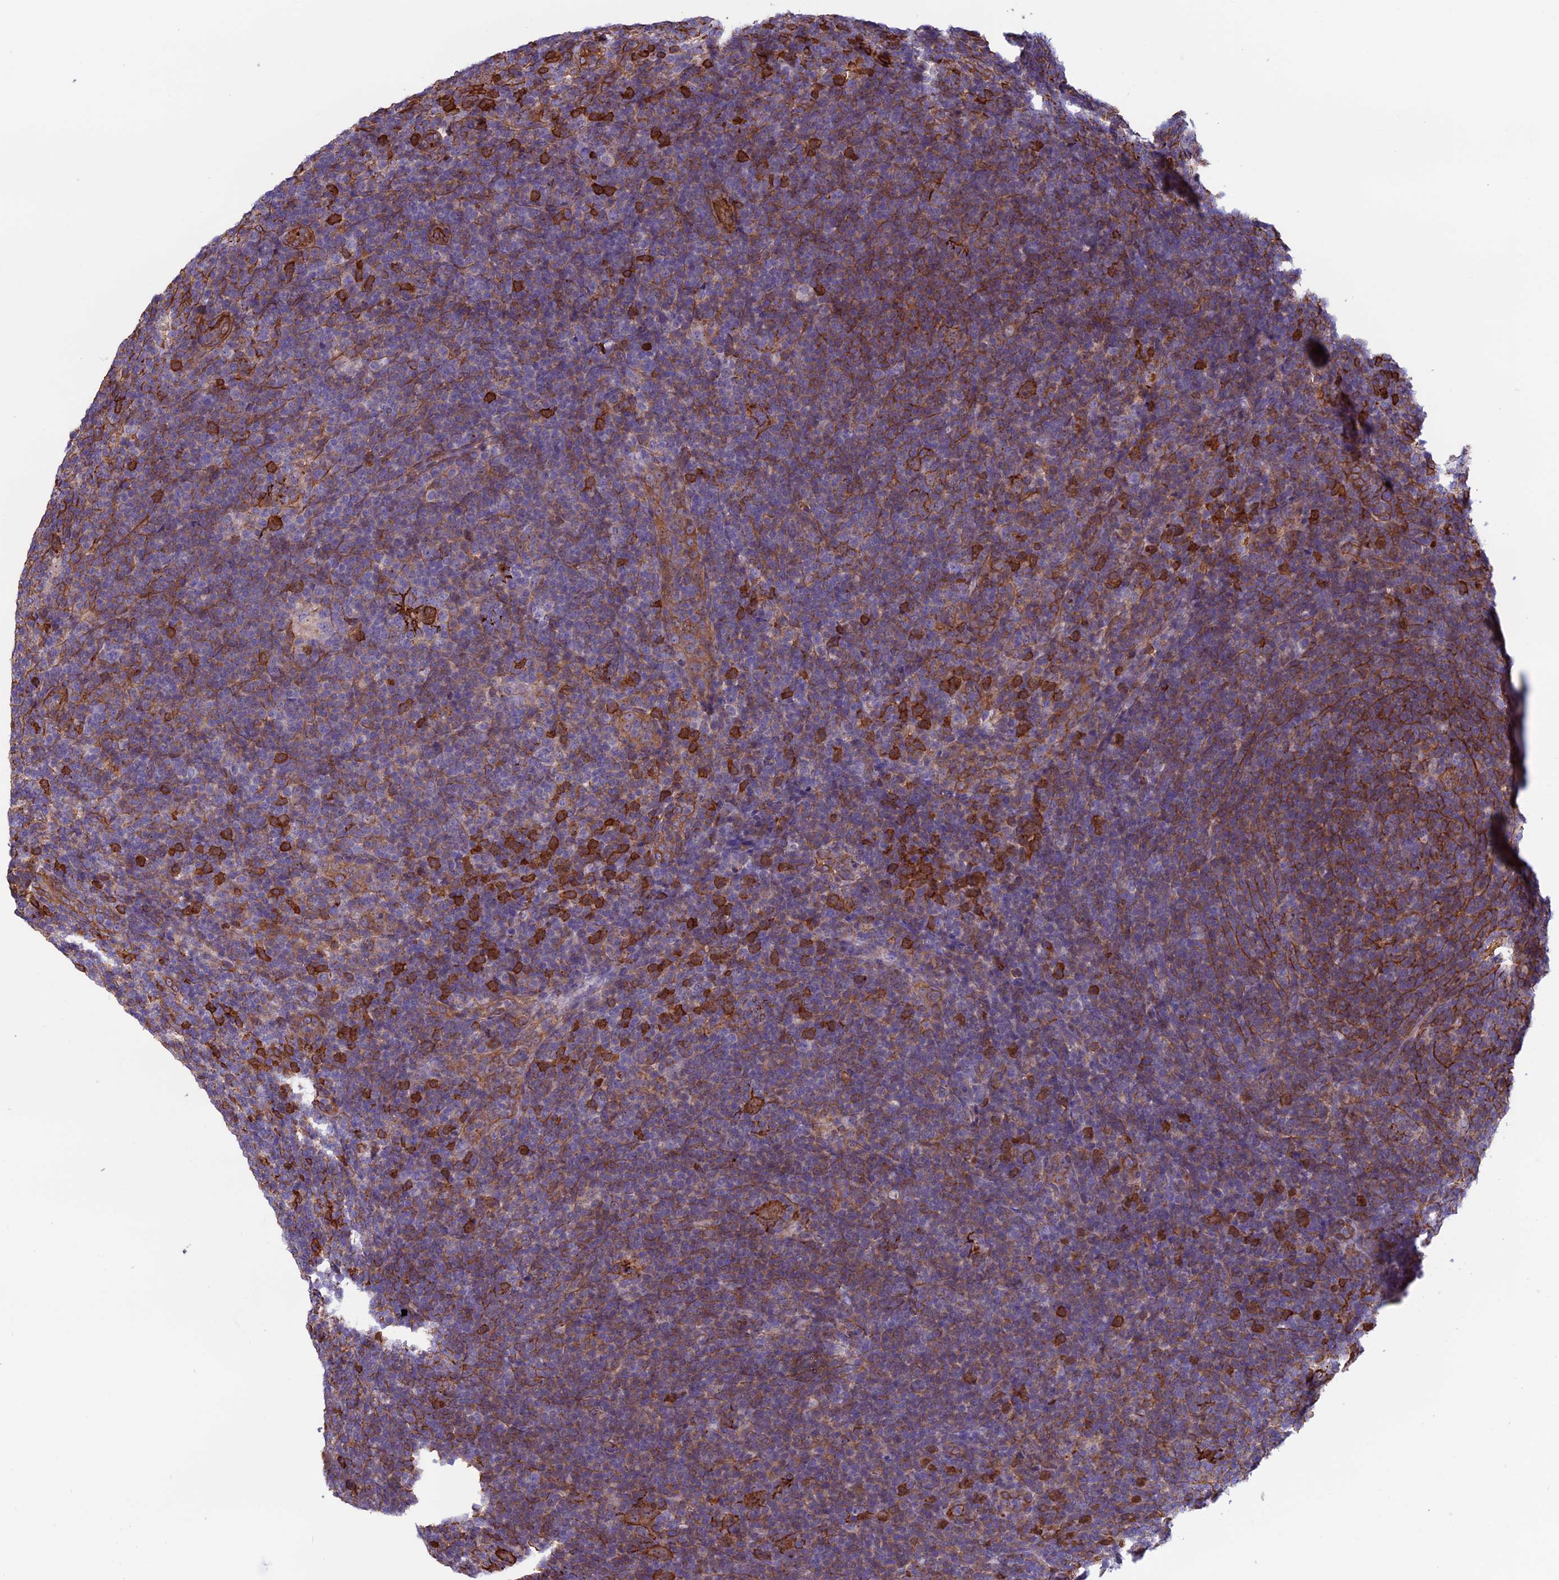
{"staining": {"intensity": "strong", "quantity": ">75%", "location": "cytoplasmic/membranous"}, "tissue": "lymphoma", "cell_type": "Tumor cells", "image_type": "cancer", "snomed": [{"axis": "morphology", "description": "Hodgkin's disease, NOS"}, {"axis": "topography", "description": "Lymph node"}], "caption": "Immunohistochemistry (DAB (3,3'-diaminobenzidine)) staining of human Hodgkin's disease shows strong cytoplasmic/membranous protein positivity in approximately >75% of tumor cells. (DAB IHC, brown staining for protein, blue staining for nuclei).", "gene": "ANGPTL2", "patient": {"sex": "female", "age": 57}}